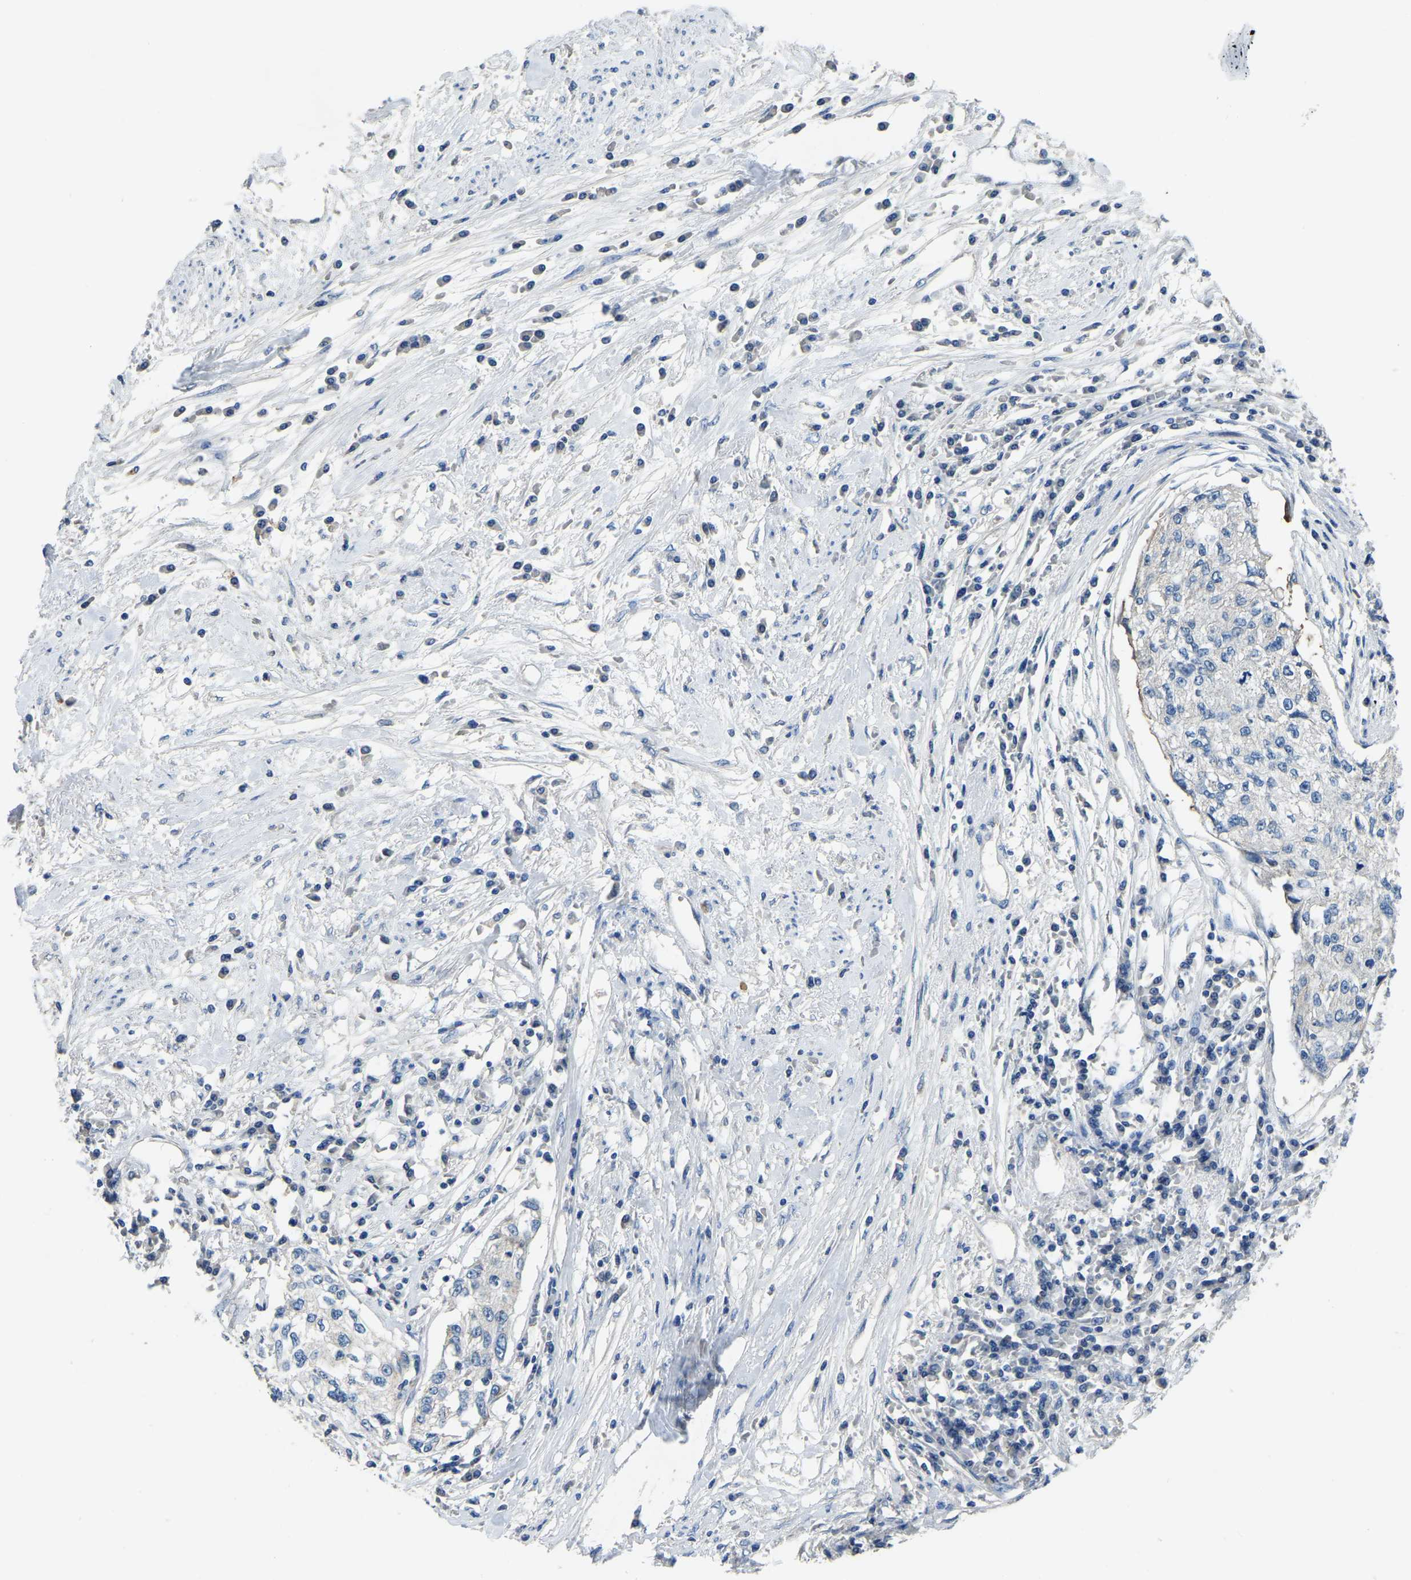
{"staining": {"intensity": "negative", "quantity": "none", "location": "none"}, "tissue": "cervical cancer", "cell_type": "Tumor cells", "image_type": "cancer", "snomed": [{"axis": "morphology", "description": "Squamous cell carcinoma, NOS"}, {"axis": "topography", "description": "Cervix"}], "caption": "High magnification brightfield microscopy of squamous cell carcinoma (cervical) stained with DAB (3,3'-diaminobenzidine) (brown) and counterstained with hematoxylin (blue): tumor cells show no significant staining.", "gene": "HIGD2B", "patient": {"sex": "female", "age": 57}}